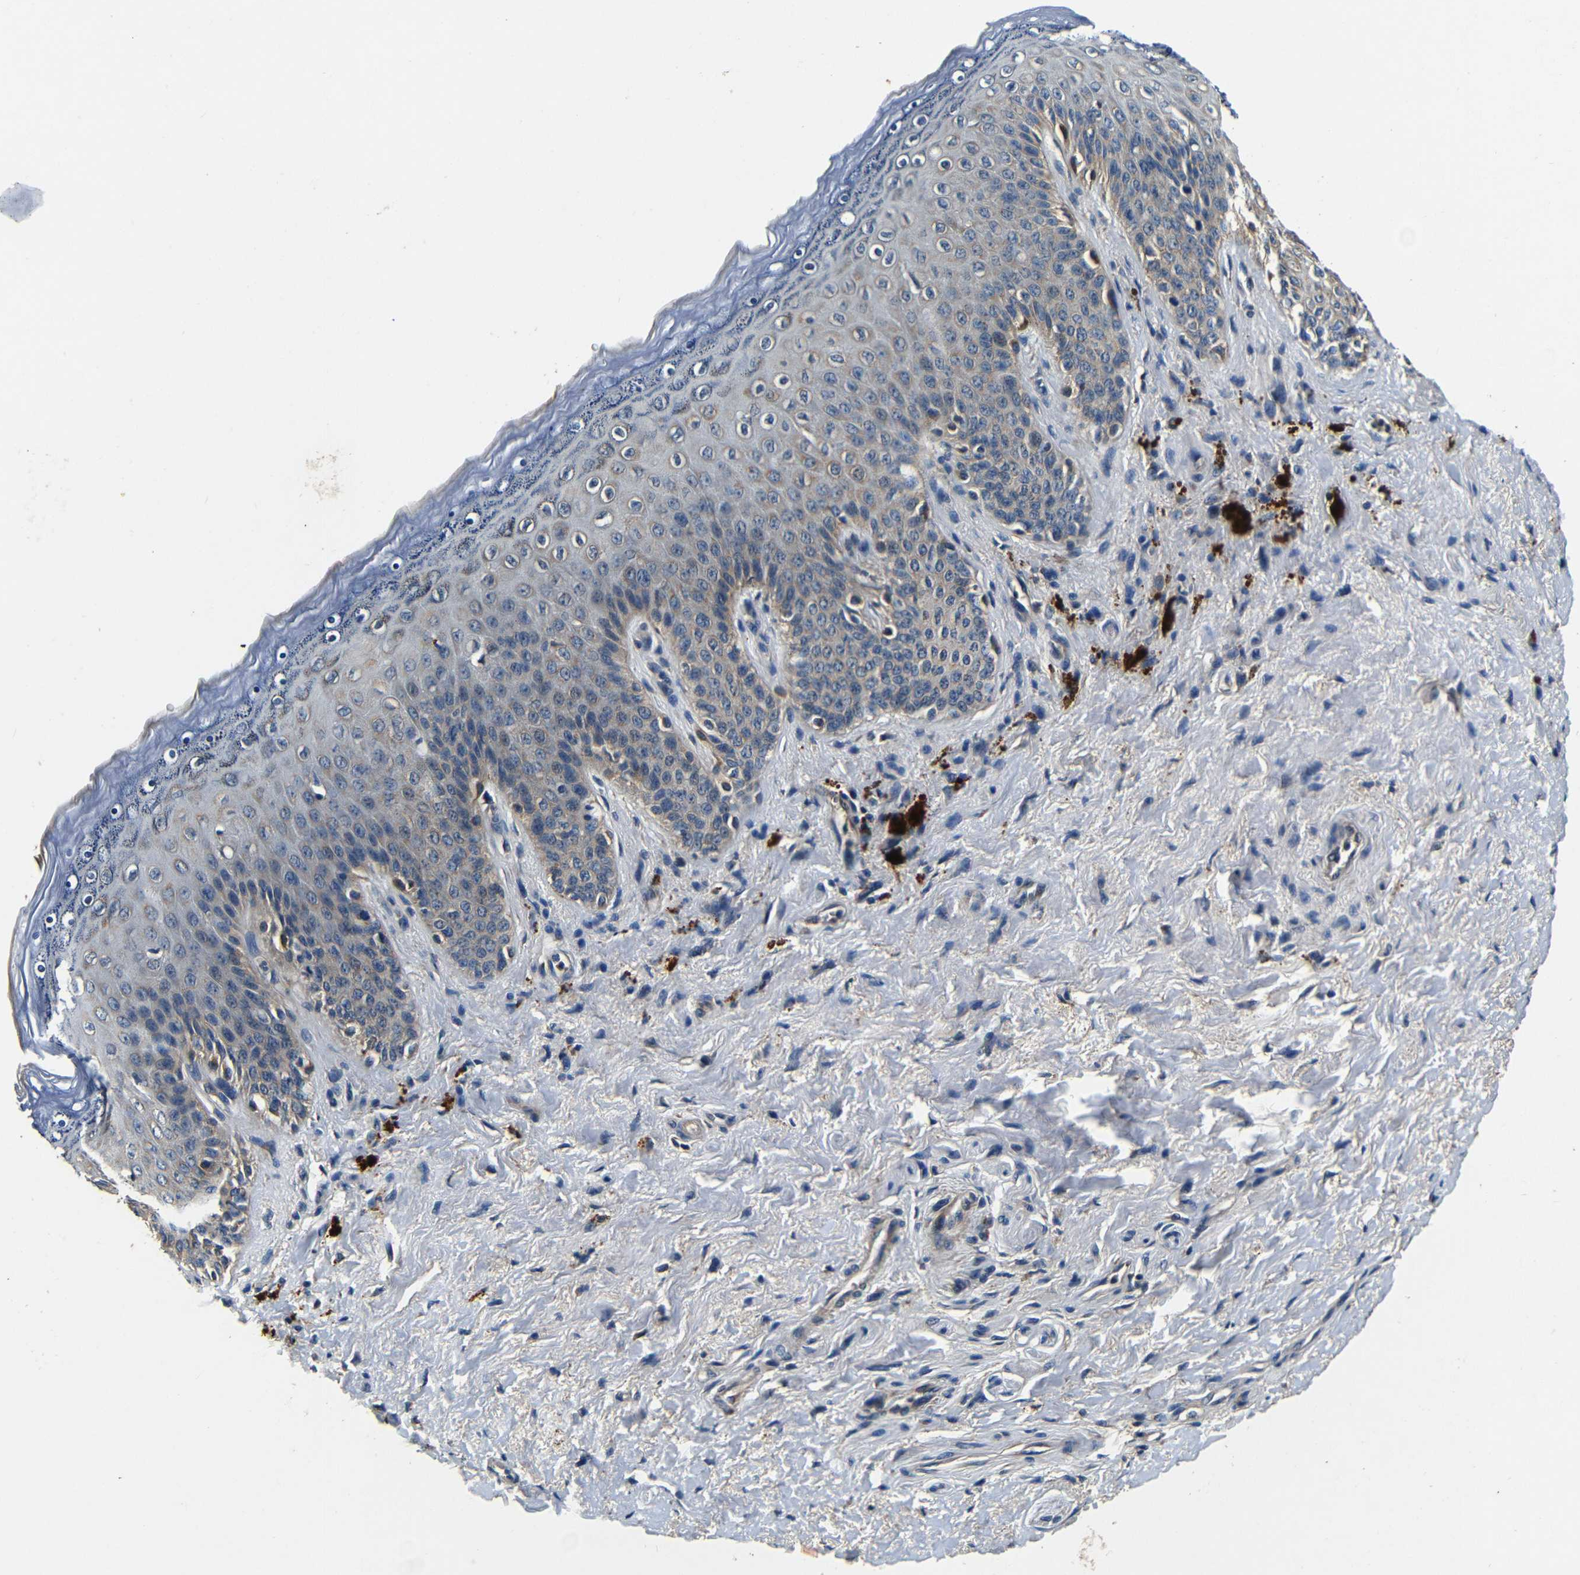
{"staining": {"intensity": "moderate", "quantity": "25%-75%", "location": "cytoplasmic/membranous"}, "tissue": "skin", "cell_type": "Epidermal cells", "image_type": "normal", "snomed": [{"axis": "morphology", "description": "Normal tissue, NOS"}, {"axis": "topography", "description": "Anal"}], "caption": "Epidermal cells display medium levels of moderate cytoplasmic/membranous expression in approximately 25%-75% of cells in unremarkable human skin.", "gene": "MTX1", "patient": {"sex": "female", "age": 46}}